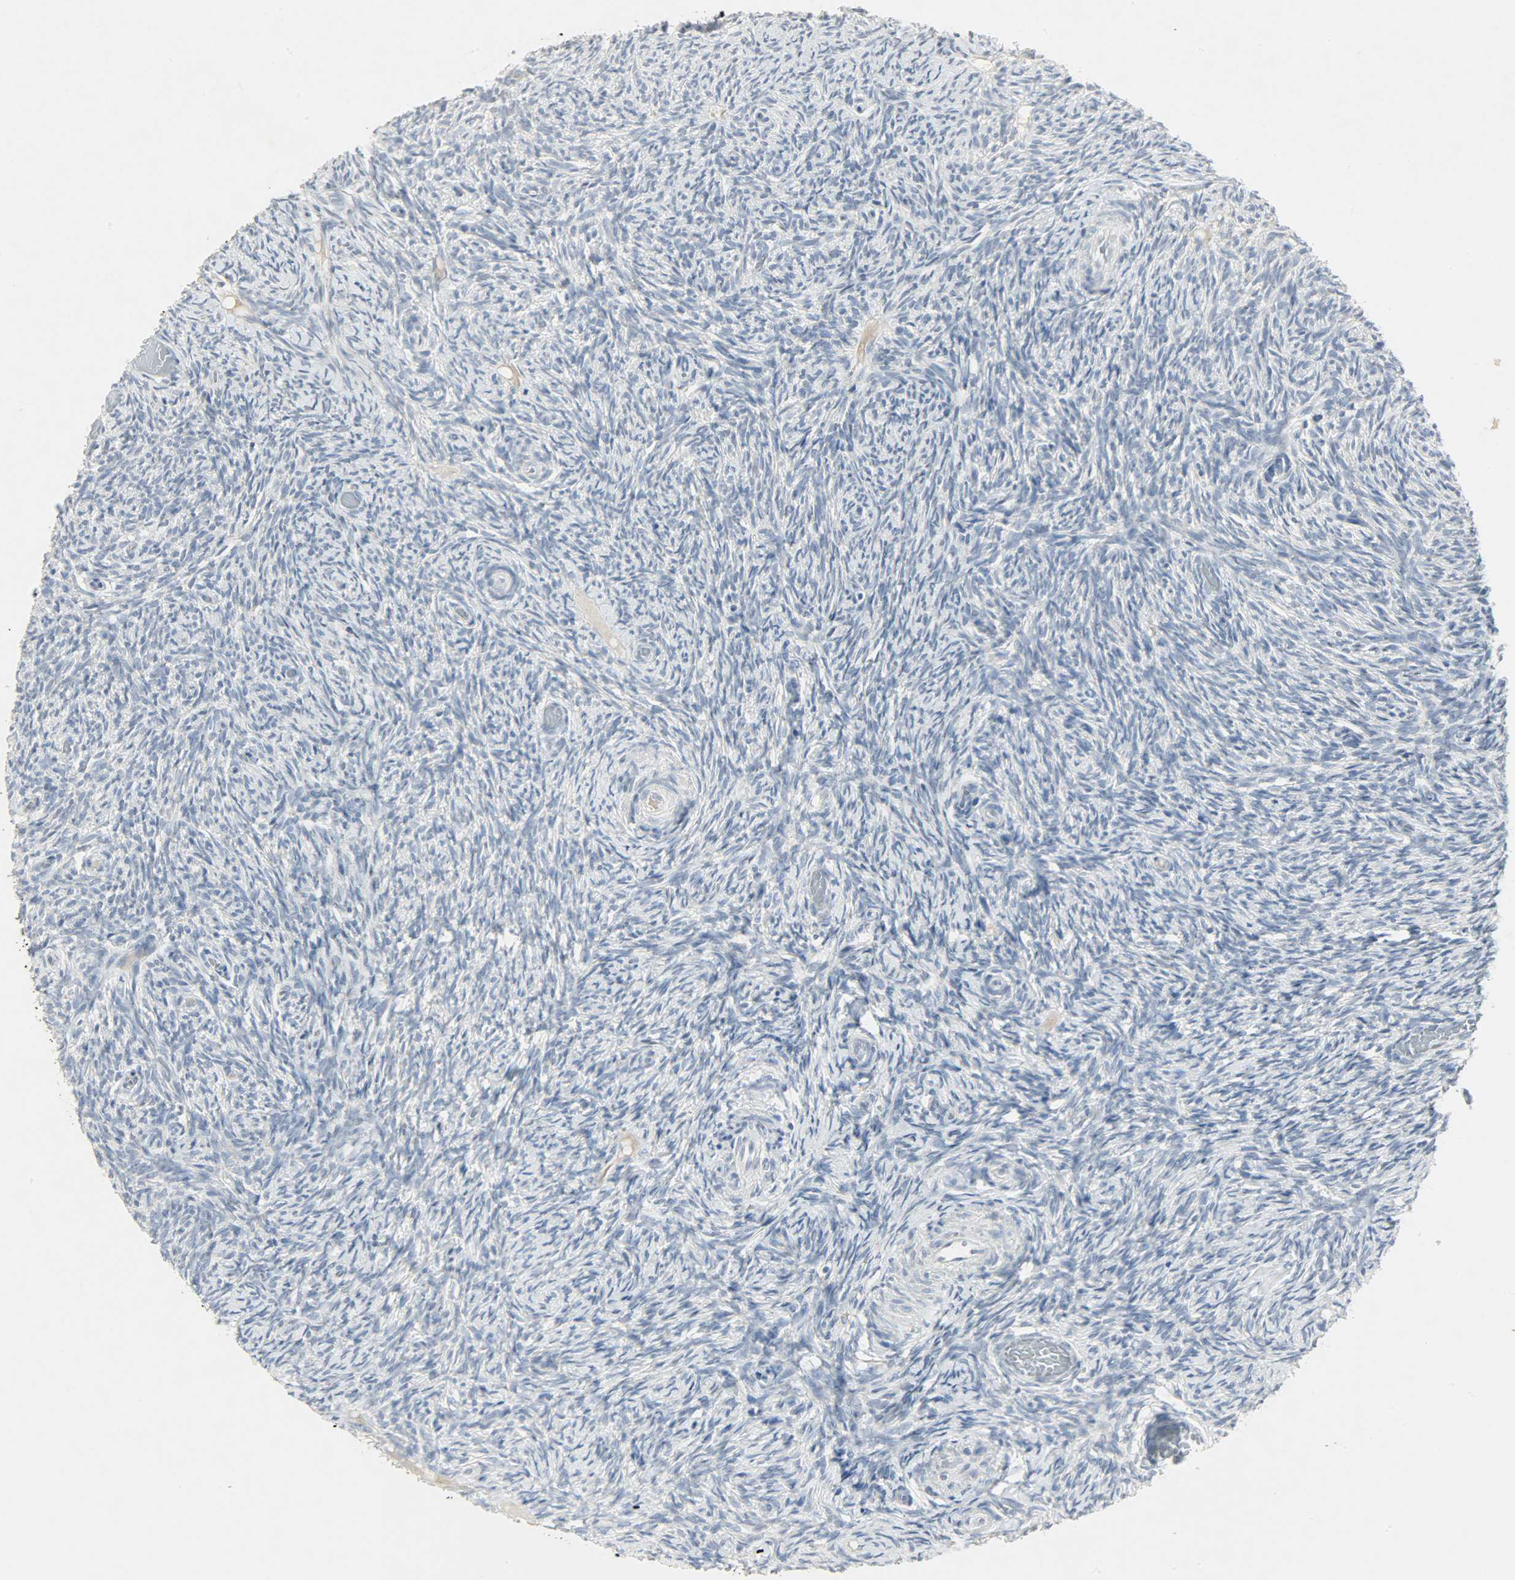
{"staining": {"intensity": "negative", "quantity": "none", "location": "none"}, "tissue": "ovary", "cell_type": "Ovarian stroma cells", "image_type": "normal", "snomed": [{"axis": "morphology", "description": "Normal tissue, NOS"}, {"axis": "topography", "description": "Ovary"}], "caption": "Immunohistochemical staining of unremarkable ovary demonstrates no significant staining in ovarian stroma cells.", "gene": "CAMK4", "patient": {"sex": "female", "age": 60}}